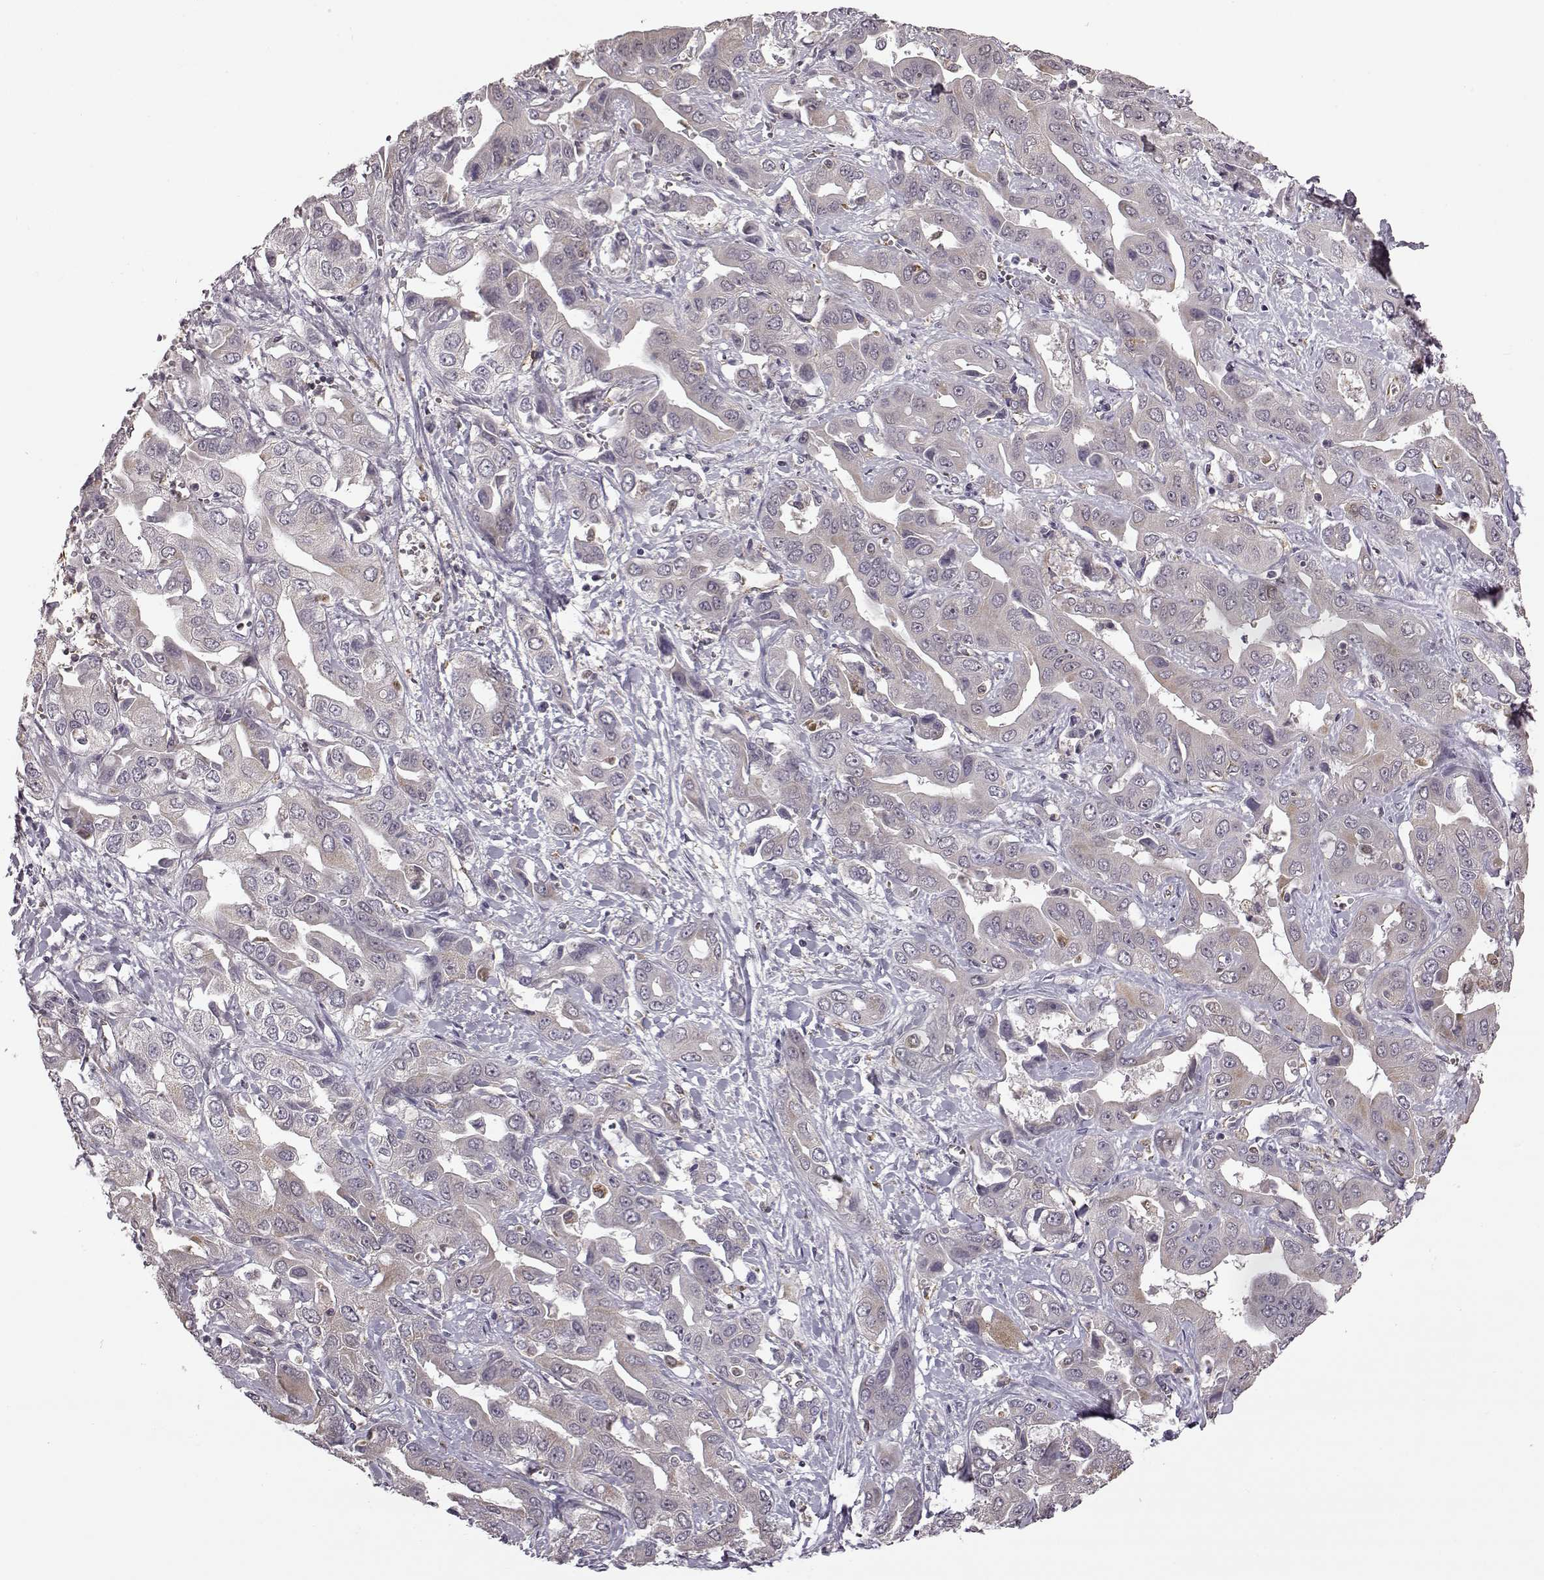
{"staining": {"intensity": "weak", "quantity": "<25%", "location": "cytoplasmic/membranous"}, "tissue": "liver cancer", "cell_type": "Tumor cells", "image_type": "cancer", "snomed": [{"axis": "morphology", "description": "Cholangiocarcinoma"}, {"axis": "topography", "description": "Liver"}], "caption": "Immunohistochemistry histopathology image of human liver cancer (cholangiocarcinoma) stained for a protein (brown), which reveals no positivity in tumor cells. (Immunohistochemistry, brightfield microscopy, high magnification).", "gene": "B3GNT6", "patient": {"sex": "female", "age": 52}}